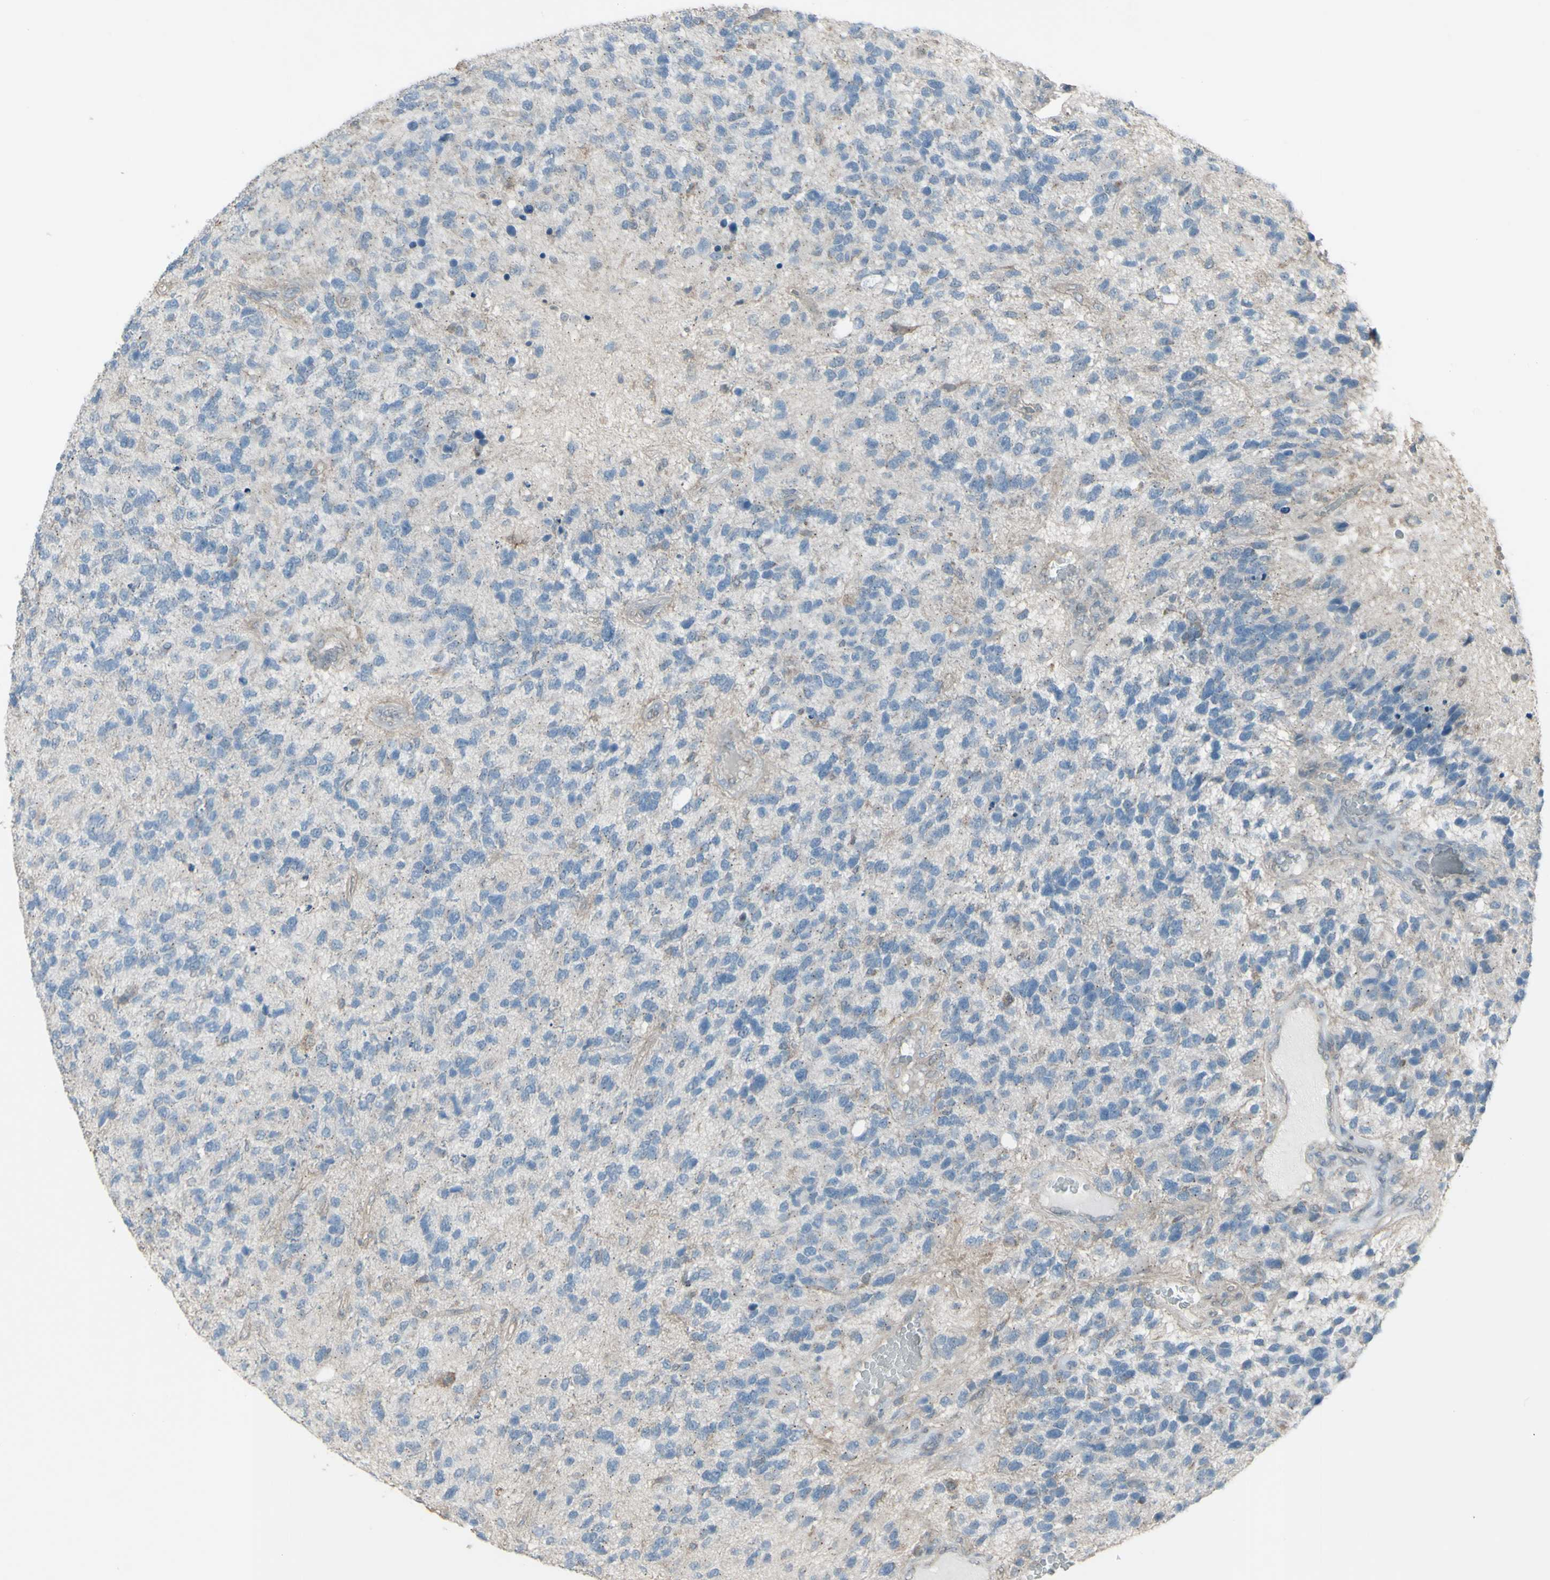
{"staining": {"intensity": "negative", "quantity": "none", "location": "none"}, "tissue": "glioma", "cell_type": "Tumor cells", "image_type": "cancer", "snomed": [{"axis": "morphology", "description": "Glioma, malignant, High grade"}, {"axis": "topography", "description": "Brain"}], "caption": "Tumor cells are negative for brown protein staining in high-grade glioma (malignant).", "gene": "FXYD3", "patient": {"sex": "female", "age": 58}}